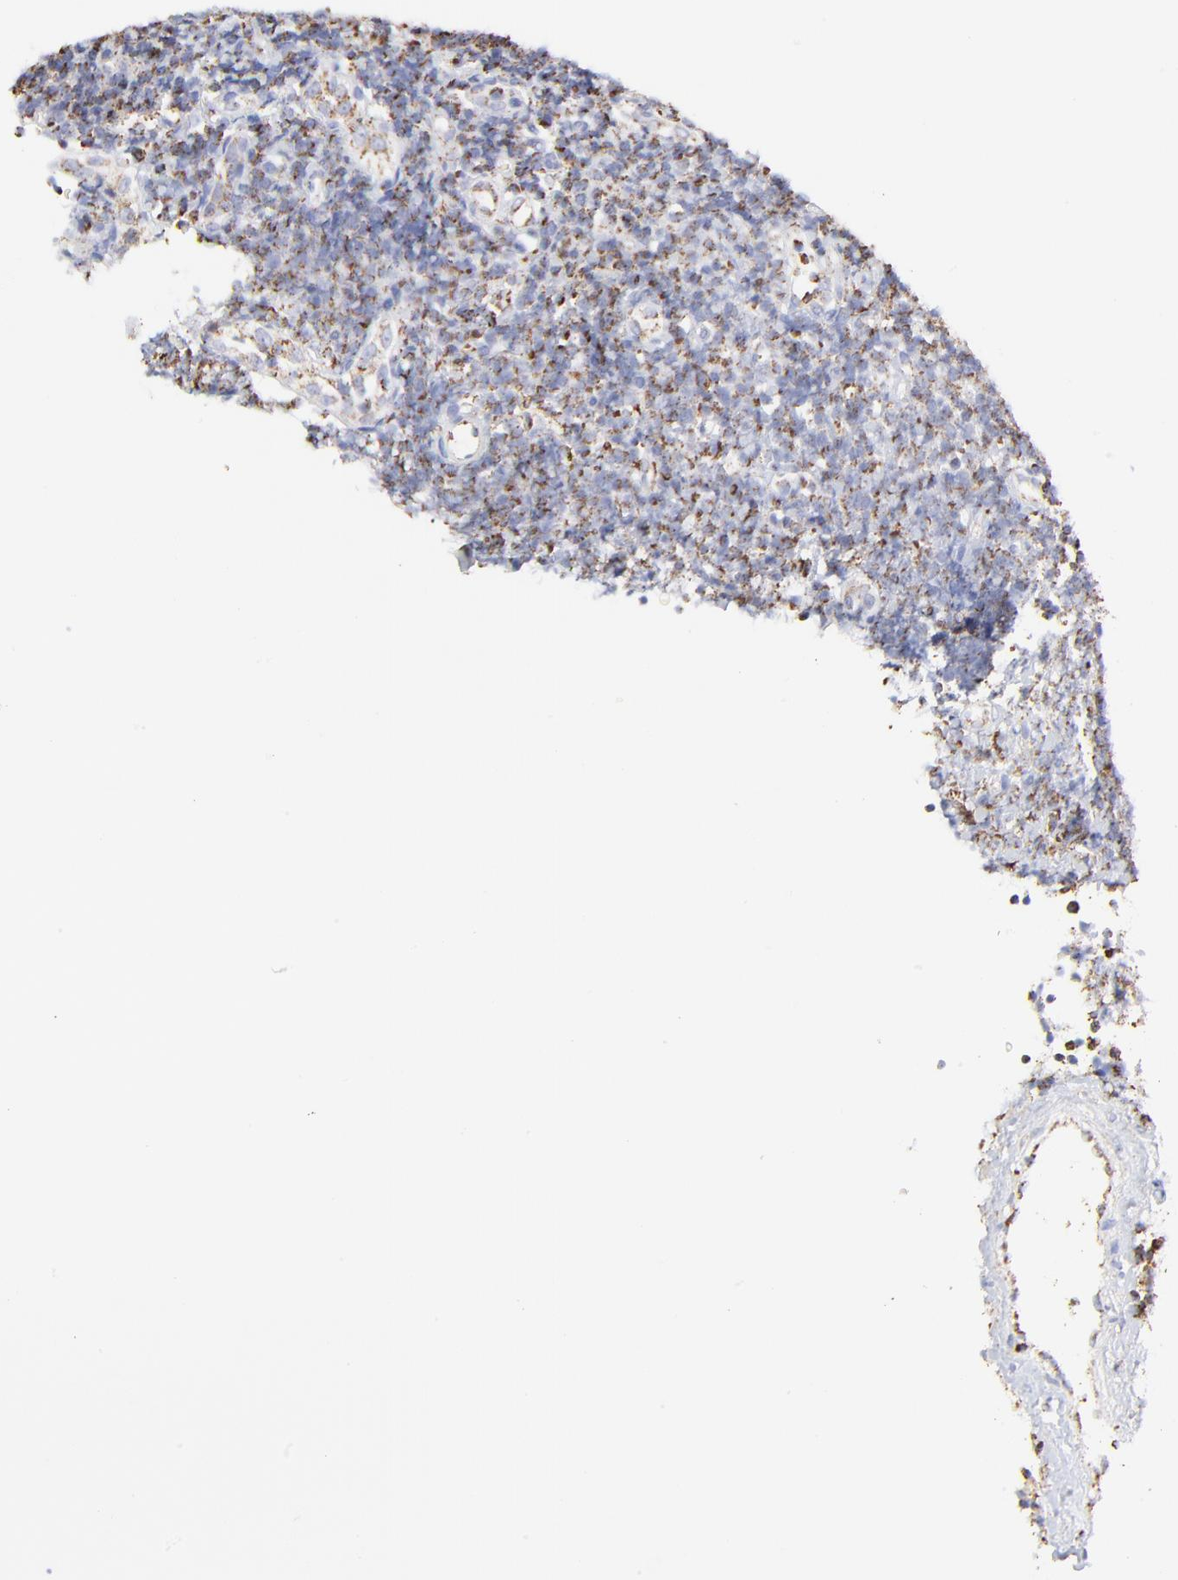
{"staining": {"intensity": "moderate", "quantity": "25%-75%", "location": "cytoplasmic/membranous"}, "tissue": "tonsil", "cell_type": "Germinal center cells", "image_type": "normal", "snomed": [{"axis": "morphology", "description": "Normal tissue, NOS"}, {"axis": "topography", "description": "Tonsil"}], "caption": "A high-resolution image shows IHC staining of benign tonsil, which demonstrates moderate cytoplasmic/membranous staining in about 25%-75% of germinal center cells.", "gene": "COX4I1", "patient": {"sex": "female", "age": 40}}